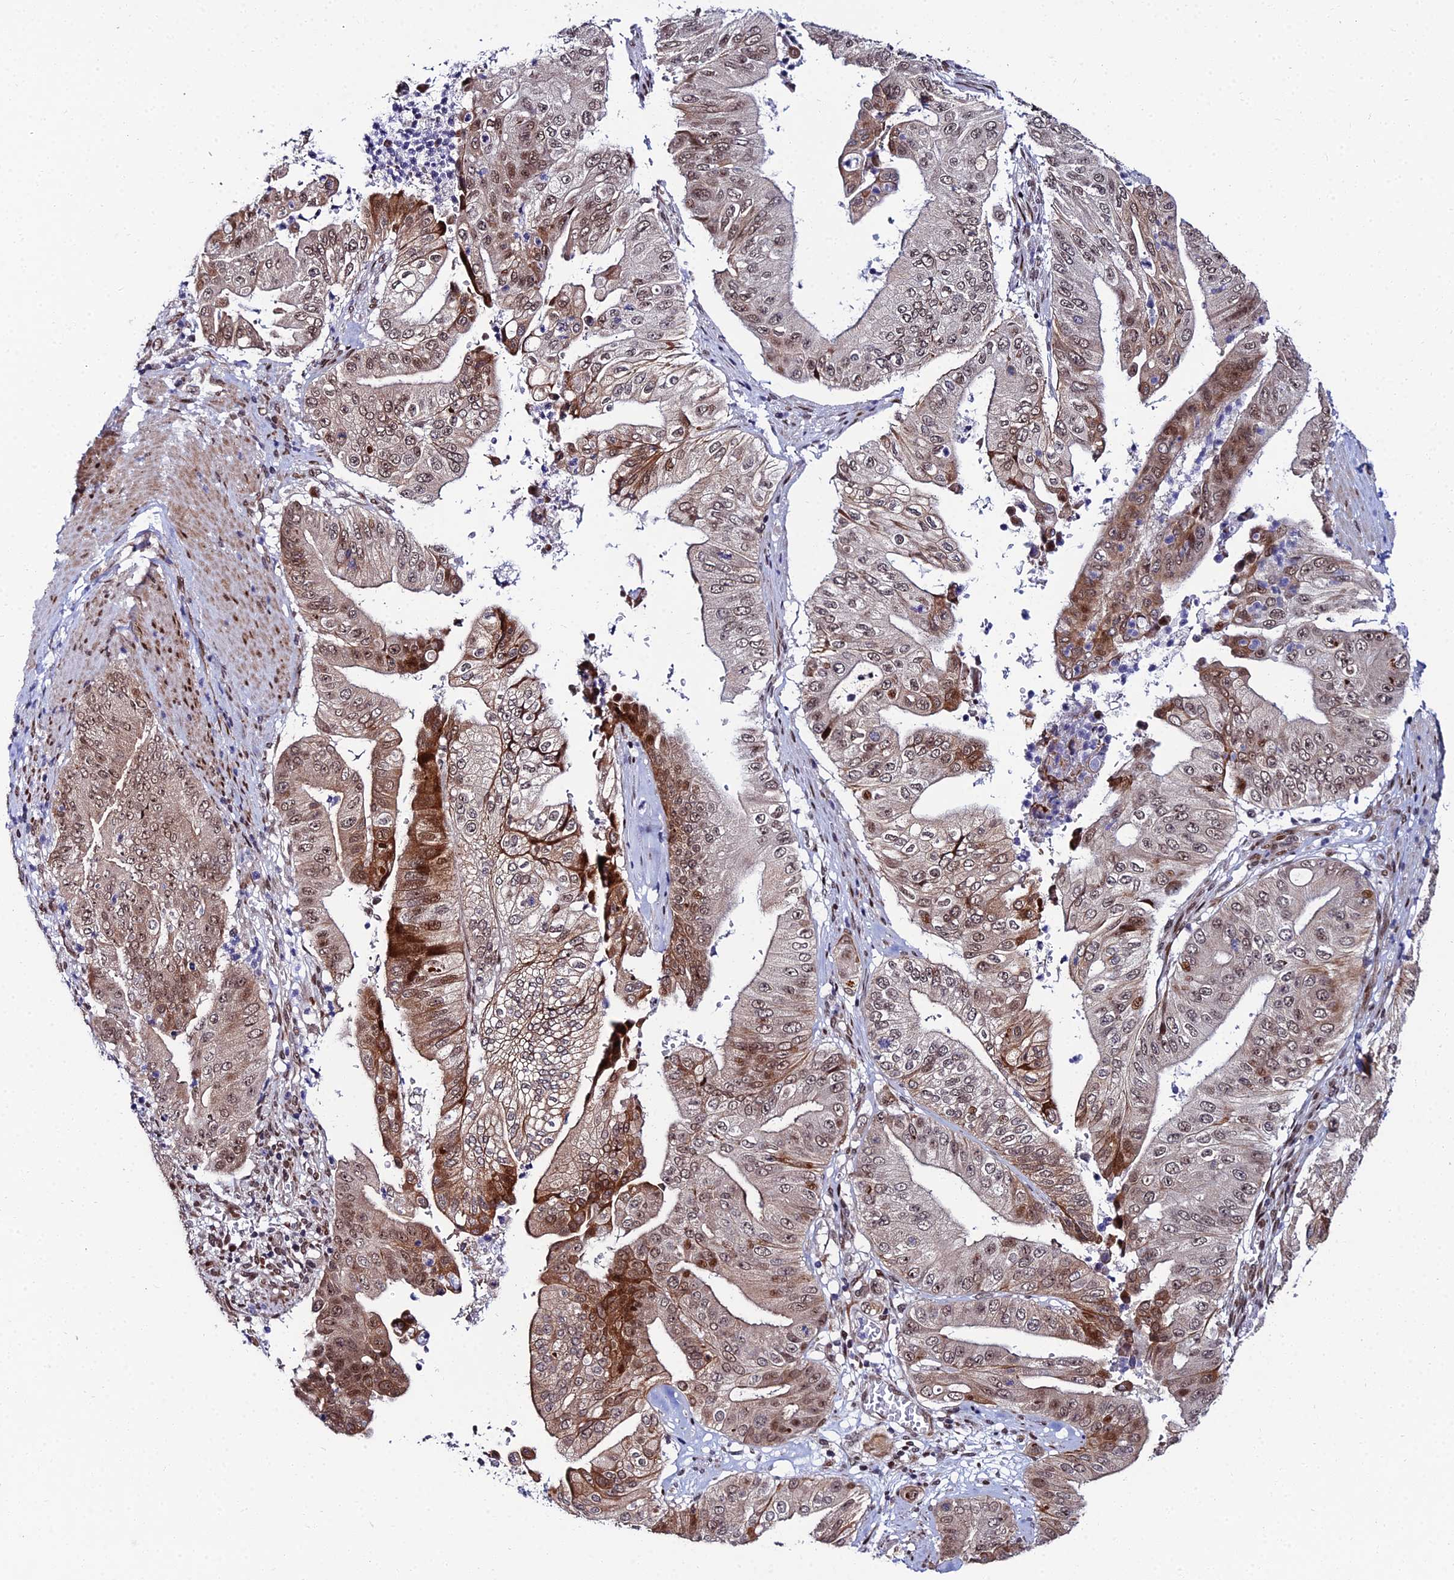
{"staining": {"intensity": "strong", "quantity": ">75%", "location": "cytoplasmic/membranous,nuclear"}, "tissue": "pancreatic cancer", "cell_type": "Tumor cells", "image_type": "cancer", "snomed": [{"axis": "morphology", "description": "Adenocarcinoma, NOS"}, {"axis": "topography", "description": "Pancreas"}], "caption": "The image shows immunohistochemical staining of pancreatic cancer. There is strong cytoplasmic/membranous and nuclear positivity is appreciated in approximately >75% of tumor cells. The staining is performed using DAB (3,3'-diaminobenzidine) brown chromogen to label protein expression. The nuclei are counter-stained blue using hematoxylin.", "gene": "ZNF668", "patient": {"sex": "female", "age": 77}}